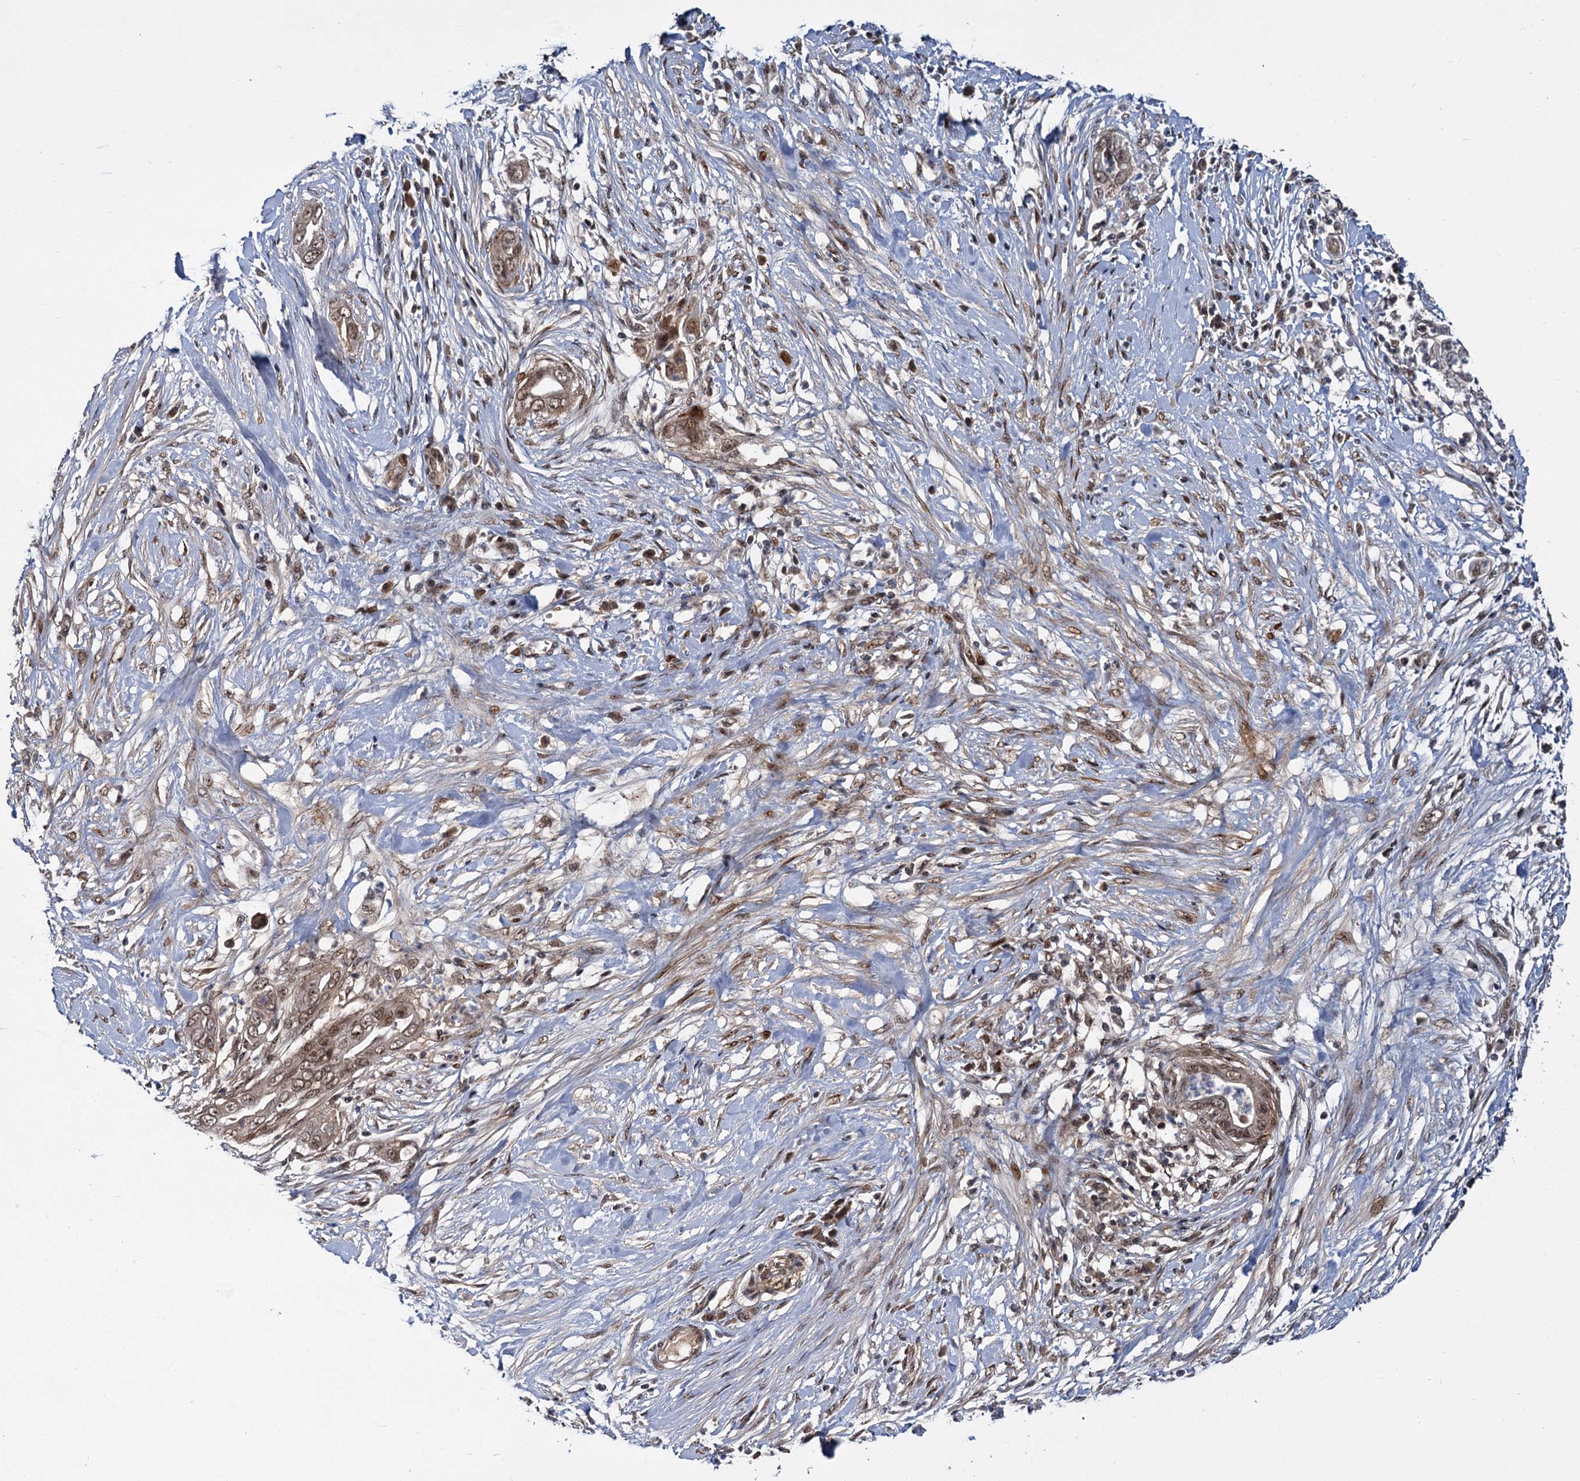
{"staining": {"intensity": "moderate", "quantity": ">75%", "location": "cytoplasmic/membranous,nuclear"}, "tissue": "pancreatic cancer", "cell_type": "Tumor cells", "image_type": "cancer", "snomed": [{"axis": "morphology", "description": "Adenocarcinoma, NOS"}, {"axis": "topography", "description": "Pancreas"}], "caption": "Moderate cytoplasmic/membranous and nuclear staining for a protein is appreciated in about >75% of tumor cells of pancreatic cancer (adenocarcinoma) using immunohistochemistry (IHC).", "gene": "MBD6", "patient": {"sex": "male", "age": 75}}